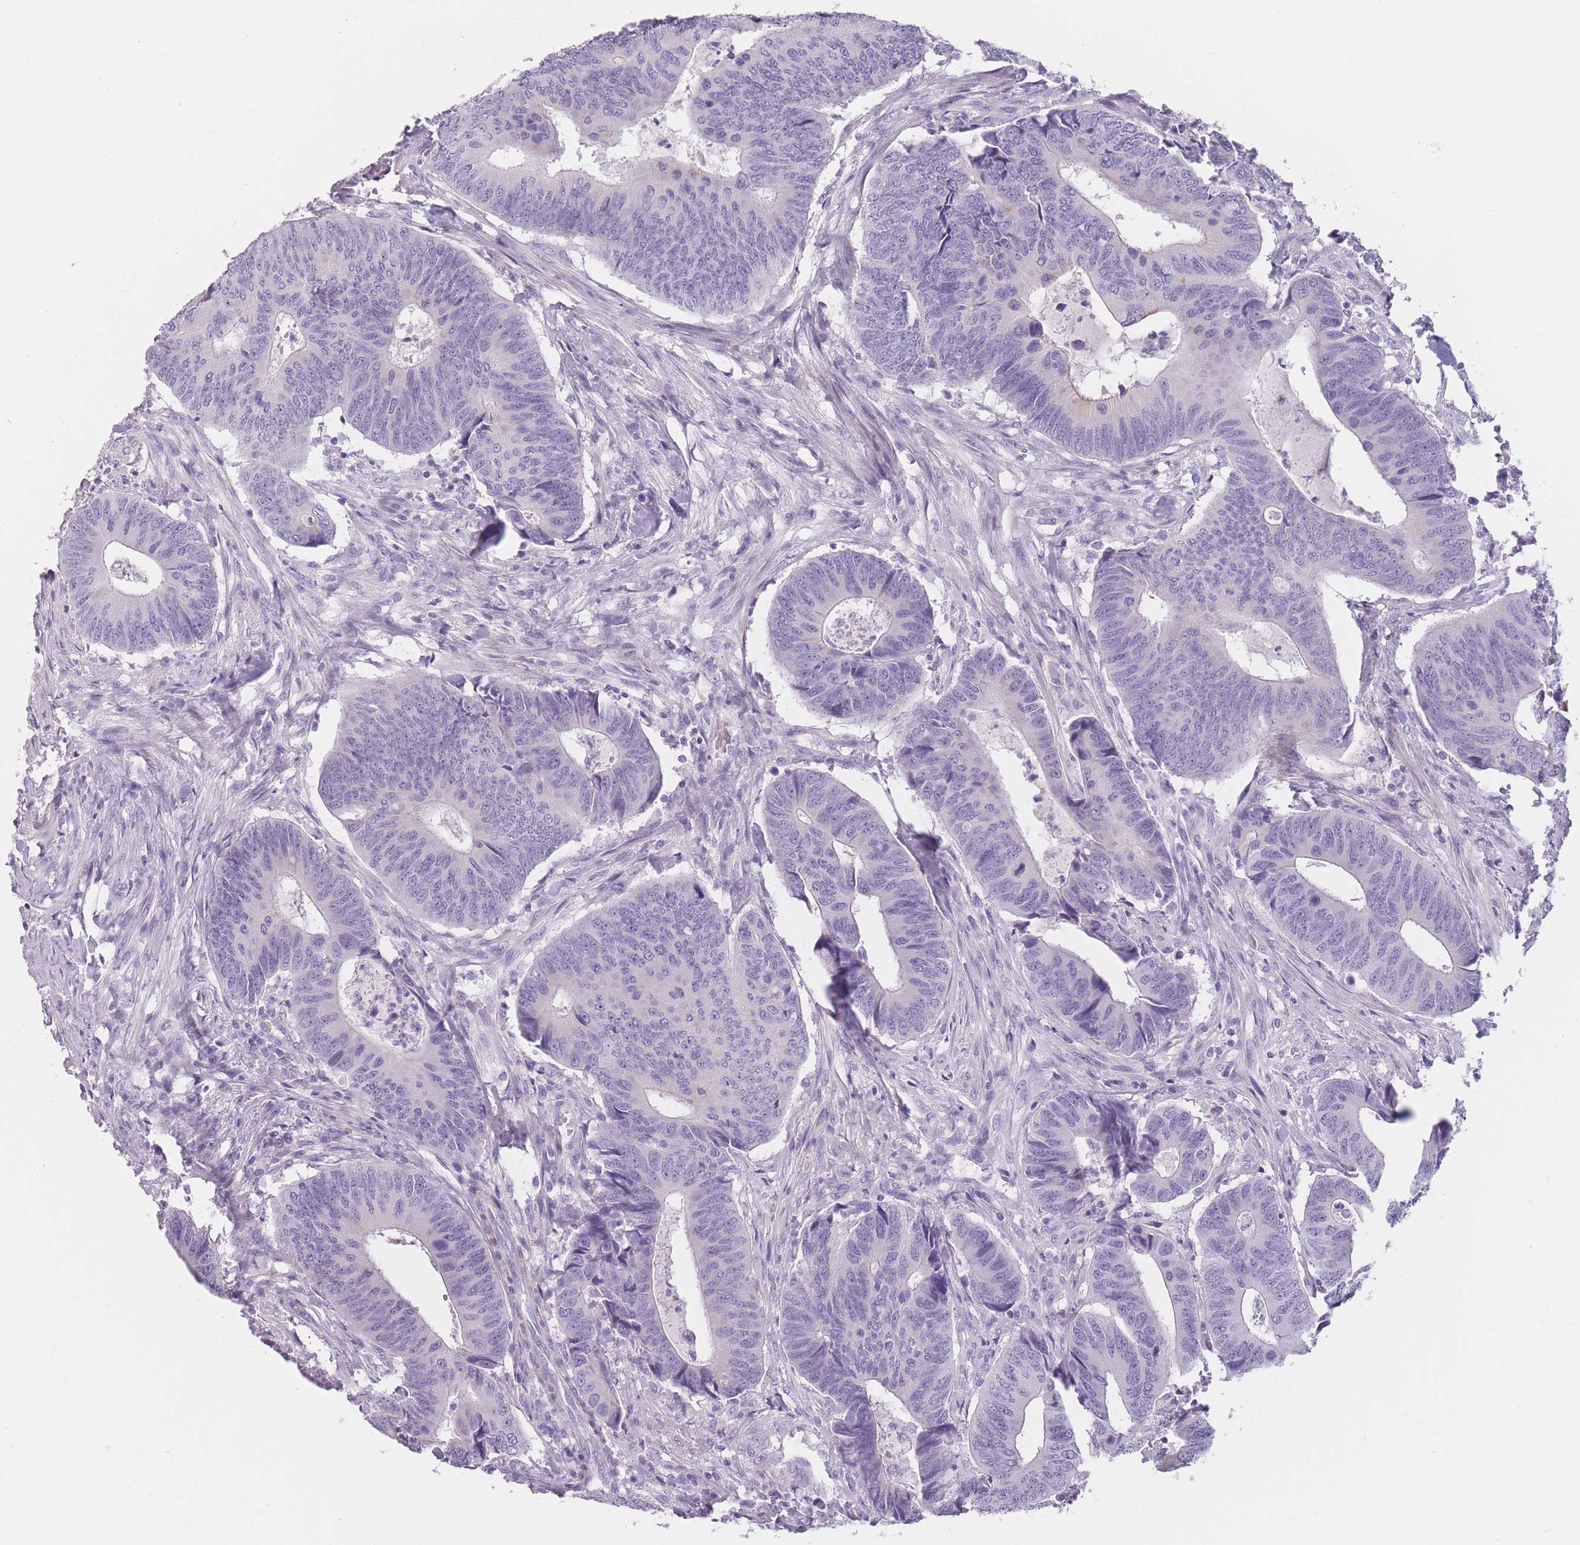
{"staining": {"intensity": "weak", "quantity": "<25%", "location": "cytoplasmic/membranous"}, "tissue": "colorectal cancer", "cell_type": "Tumor cells", "image_type": "cancer", "snomed": [{"axis": "morphology", "description": "Adenocarcinoma, NOS"}, {"axis": "topography", "description": "Colon"}], "caption": "Micrograph shows no significant protein expression in tumor cells of colorectal cancer. The staining was performed using DAB to visualize the protein expression in brown, while the nuclei were stained in blue with hematoxylin (Magnification: 20x).", "gene": "TMEM236", "patient": {"sex": "male", "age": 87}}